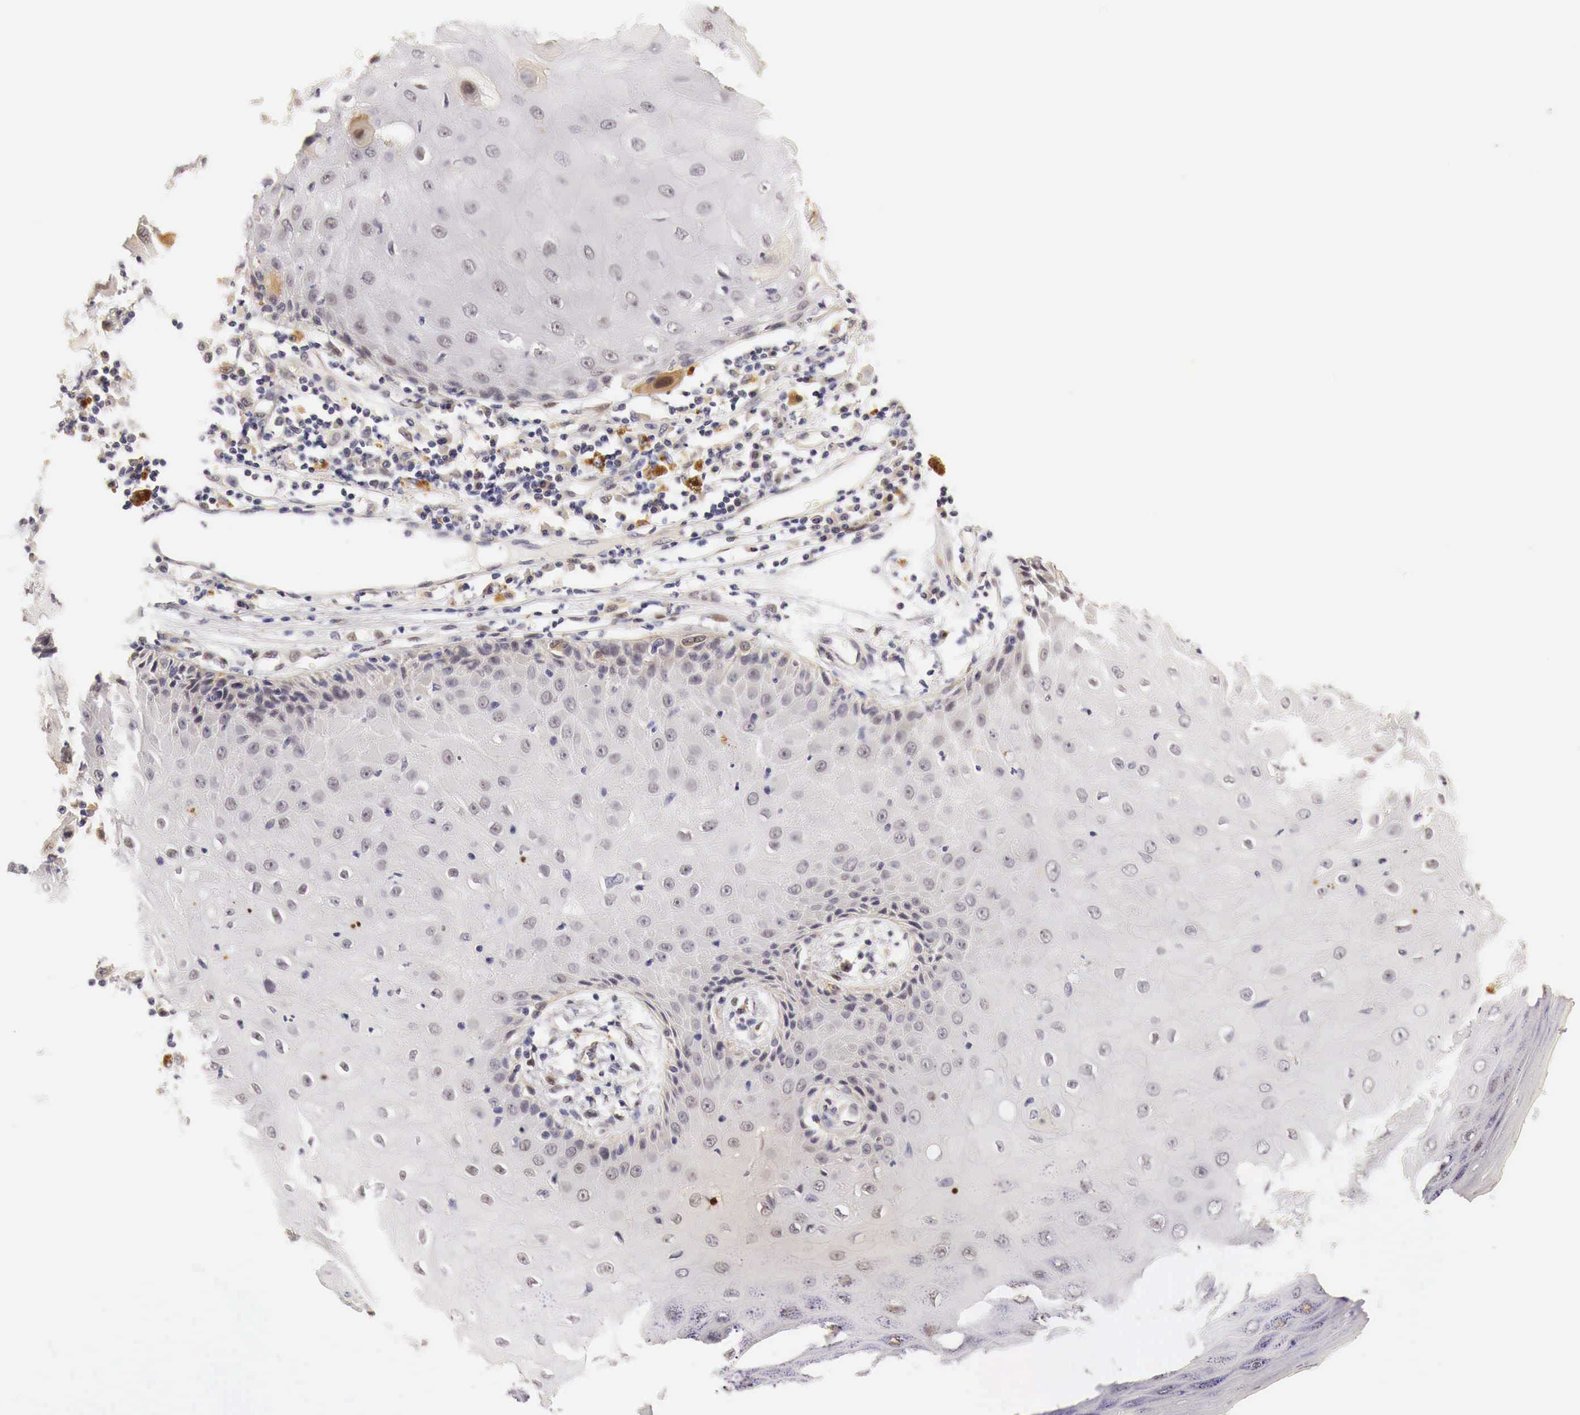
{"staining": {"intensity": "moderate", "quantity": "<25%", "location": "cytoplasmic/membranous"}, "tissue": "skin cancer", "cell_type": "Tumor cells", "image_type": "cancer", "snomed": [{"axis": "morphology", "description": "Squamous cell carcinoma, NOS"}, {"axis": "topography", "description": "Skin"}, {"axis": "topography", "description": "Anal"}], "caption": "Immunohistochemical staining of human squamous cell carcinoma (skin) exhibits low levels of moderate cytoplasmic/membranous protein expression in approximately <25% of tumor cells.", "gene": "CASP3", "patient": {"sex": "male", "age": 61}}